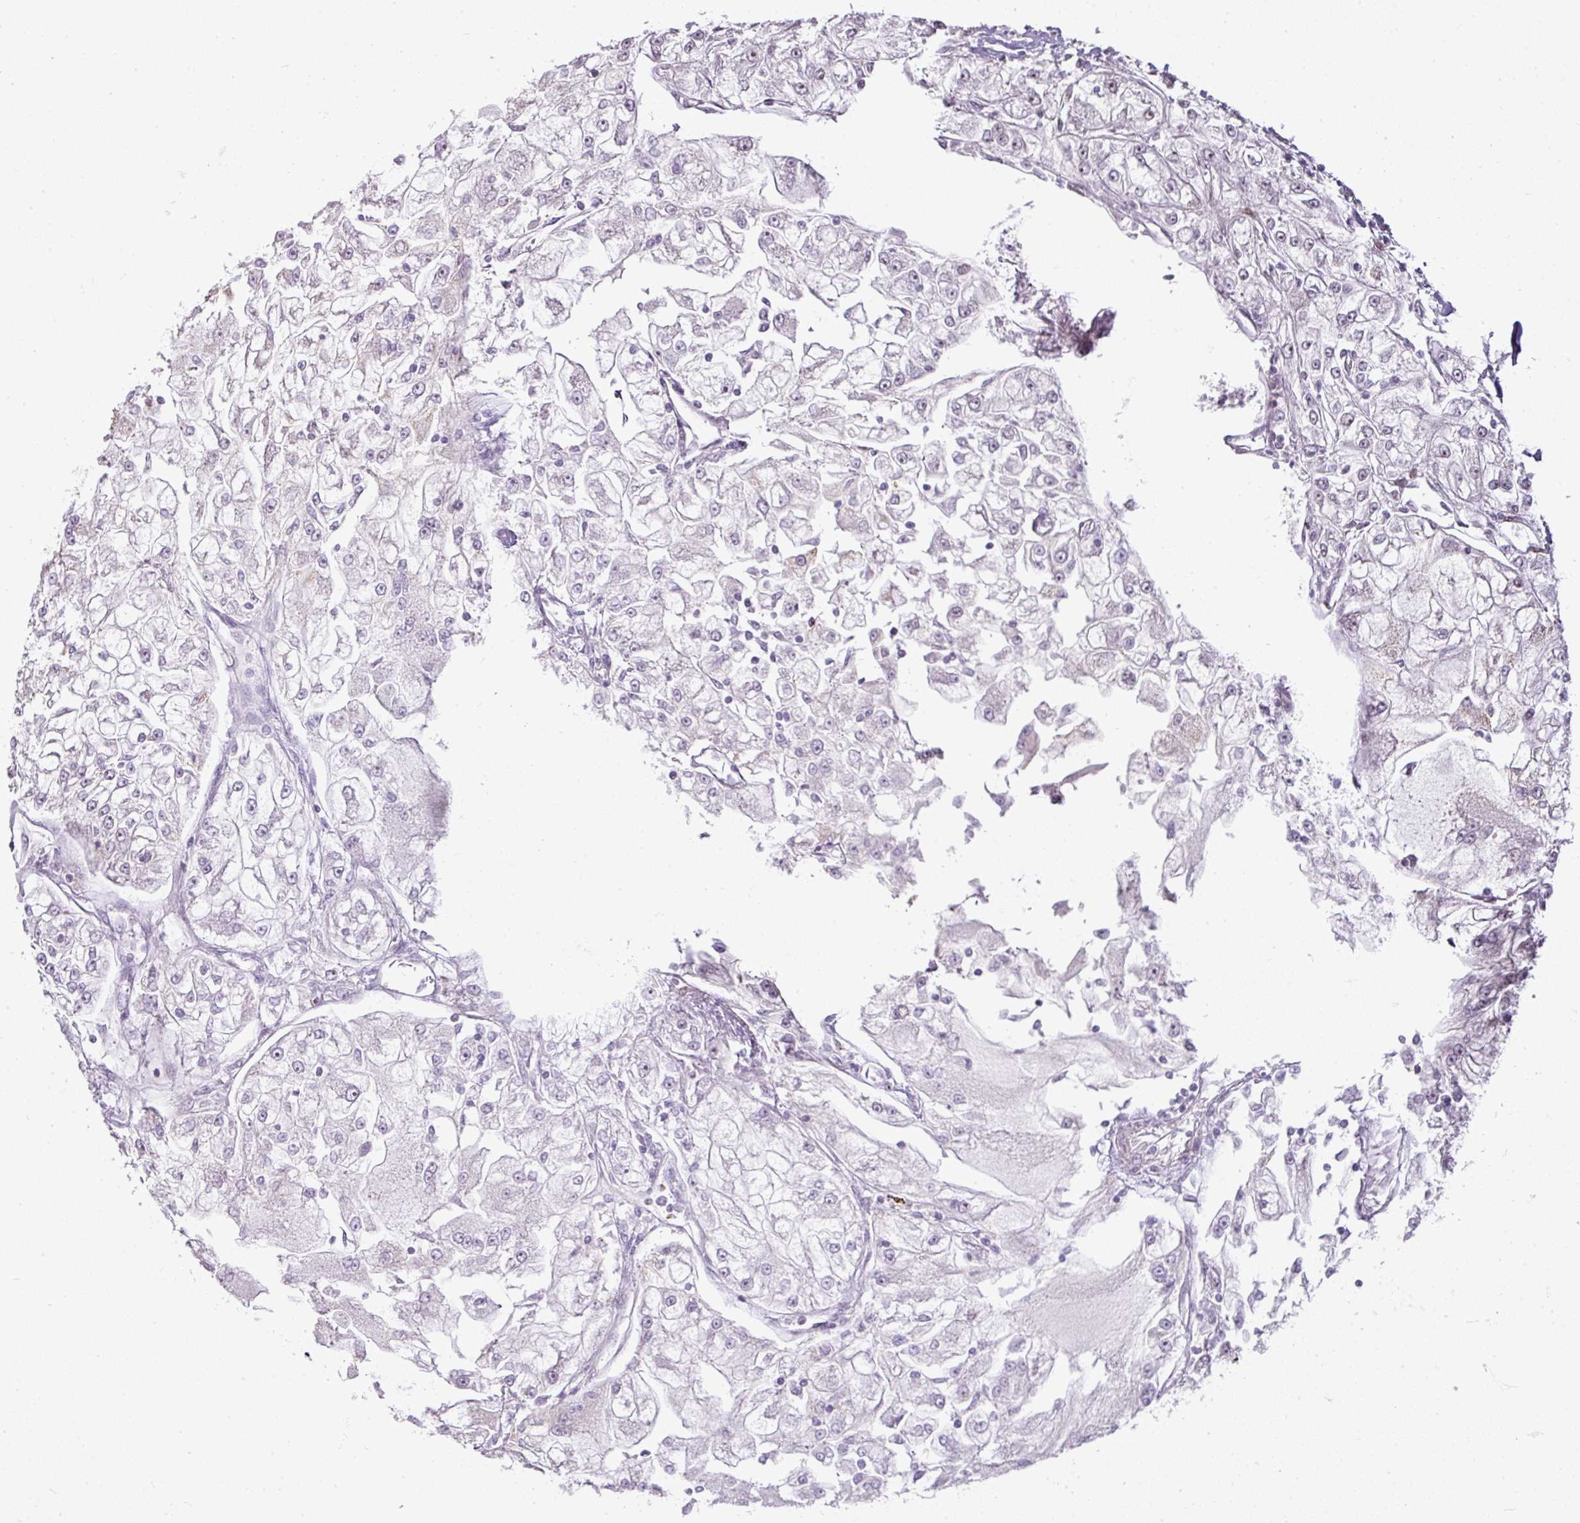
{"staining": {"intensity": "weak", "quantity": "<25%", "location": "nuclear"}, "tissue": "renal cancer", "cell_type": "Tumor cells", "image_type": "cancer", "snomed": [{"axis": "morphology", "description": "Adenocarcinoma, NOS"}, {"axis": "topography", "description": "Kidney"}], "caption": "There is no significant positivity in tumor cells of adenocarcinoma (renal).", "gene": "MYSM1", "patient": {"sex": "female", "age": 72}}